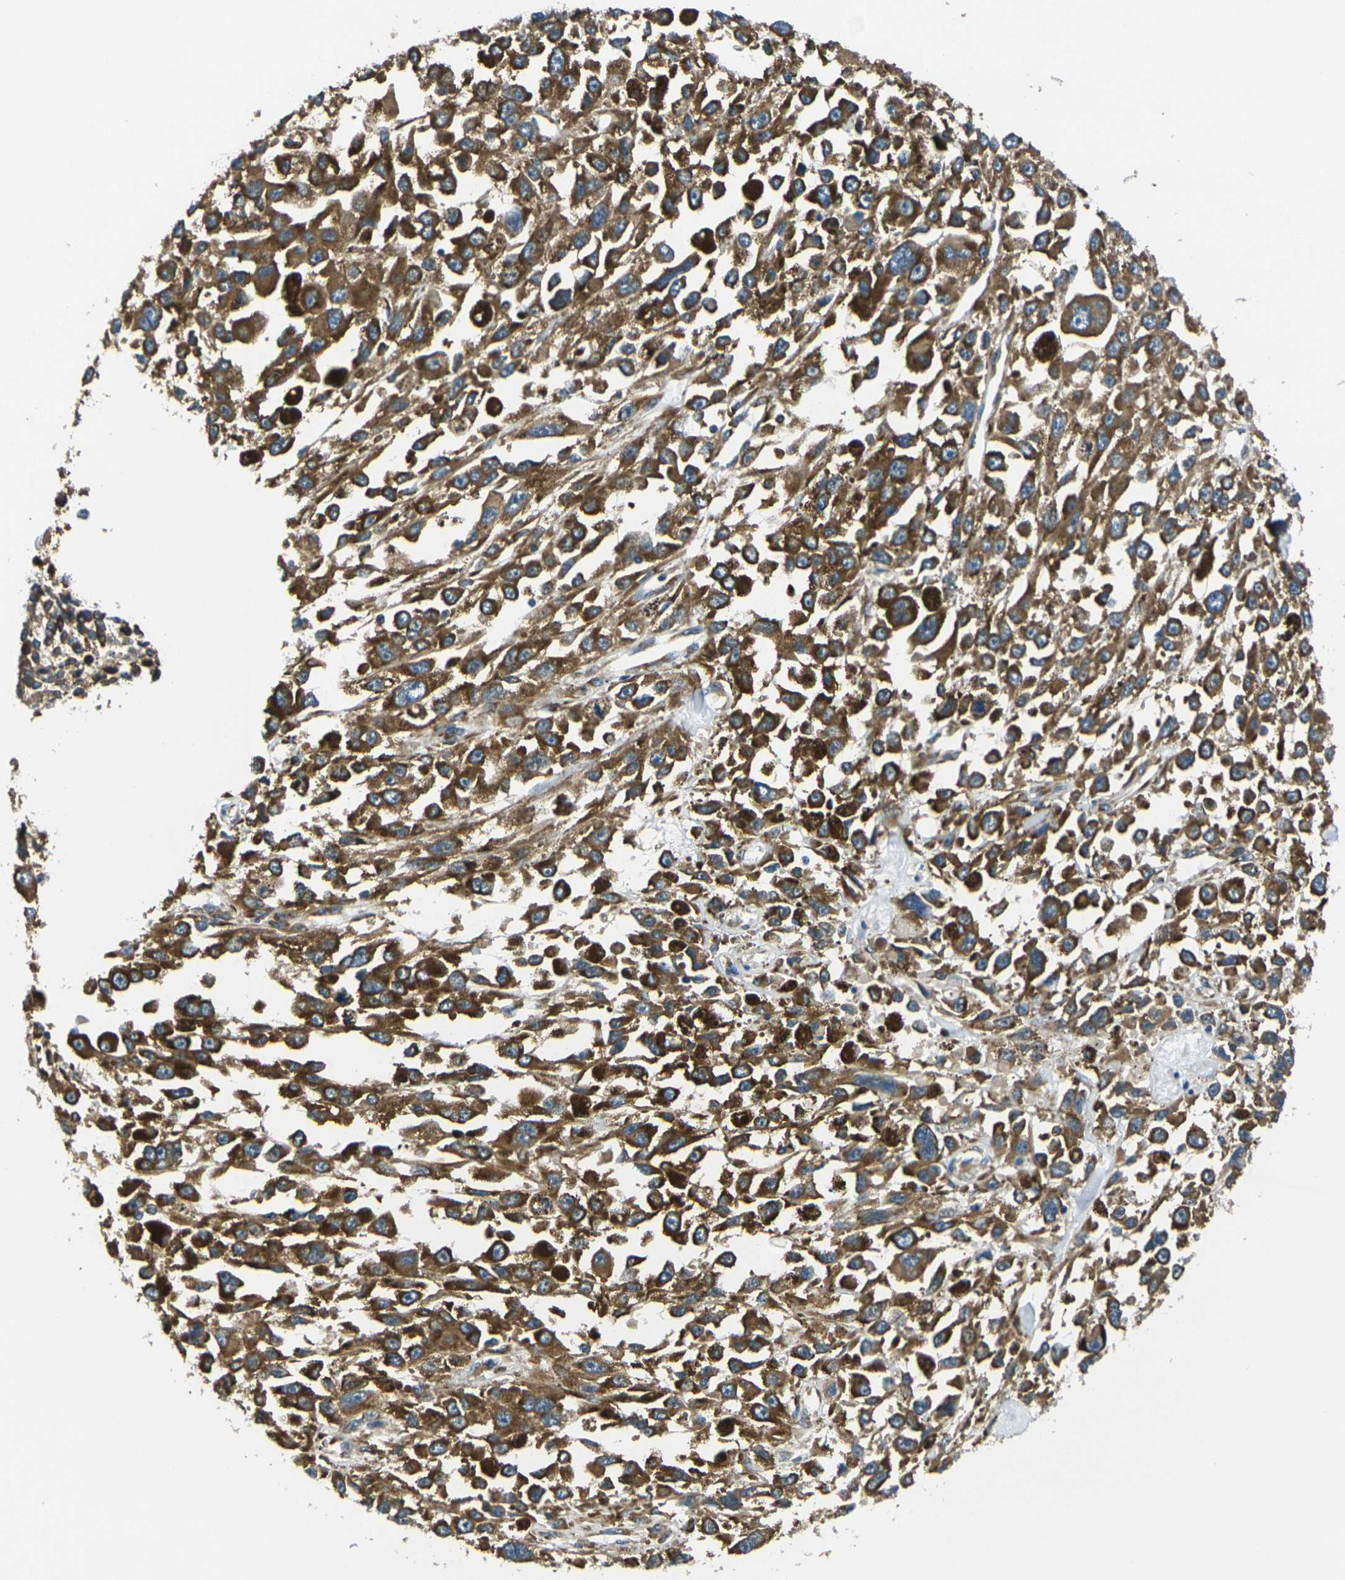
{"staining": {"intensity": "strong", "quantity": ">75%", "location": "cytoplasmic/membranous"}, "tissue": "melanoma", "cell_type": "Tumor cells", "image_type": "cancer", "snomed": [{"axis": "morphology", "description": "Malignant melanoma, Metastatic site"}, {"axis": "topography", "description": "Lymph node"}], "caption": "Immunohistochemical staining of malignant melanoma (metastatic site) demonstrates strong cytoplasmic/membranous protein staining in approximately >75% of tumor cells.", "gene": "RPSA", "patient": {"sex": "male", "age": 59}}